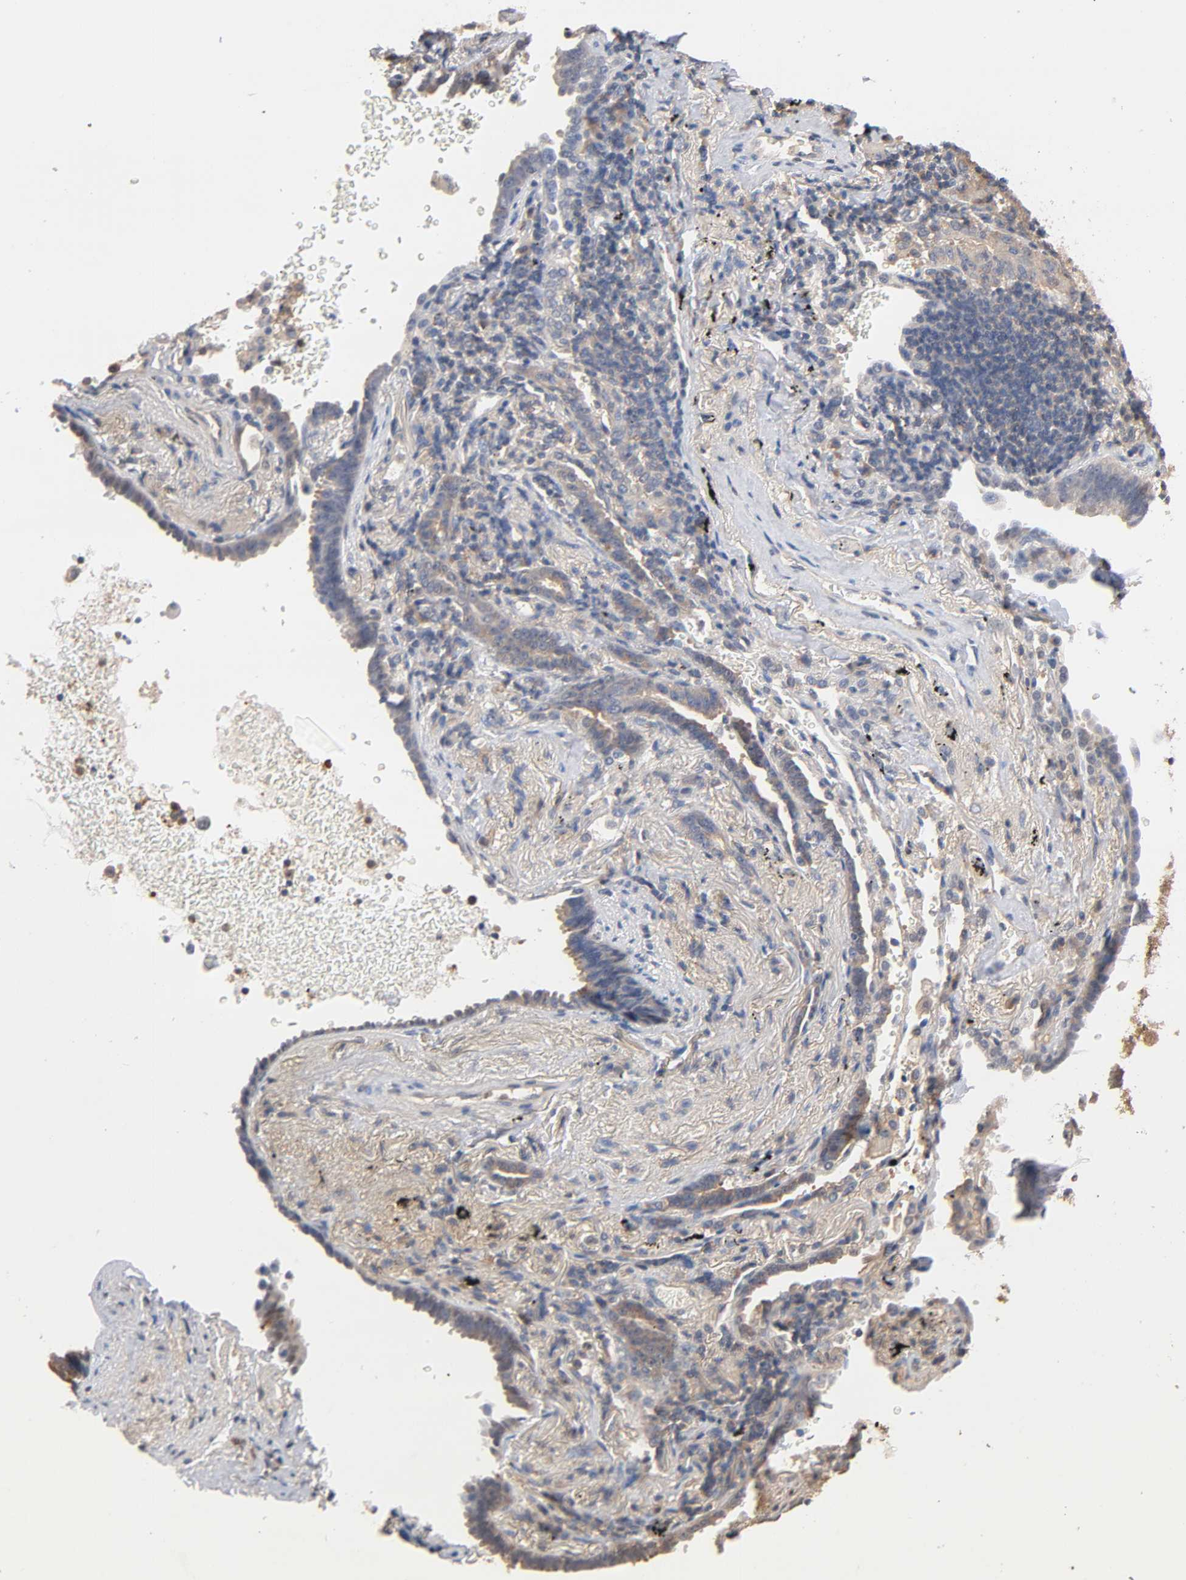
{"staining": {"intensity": "weak", "quantity": ">75%", "location": "cytoplasmic/membranous"}, "tissue": "lung cancer", "cell_type": "Tumor cells", "image_type": "cancer", "snomed": [{"axis": "morphology", "description": "Adenocarcinoma, NOS"}, {"axis": "topography", "description": "Lung"}], "caption": "Brown immunohistochemical staining in human lung adenocarcinoma shows weak cytoplasmic/membranous positivity in about >75% of tumor cells.", "gene": "ALDOA", "patient": {"sex": "female", "age": 64}}